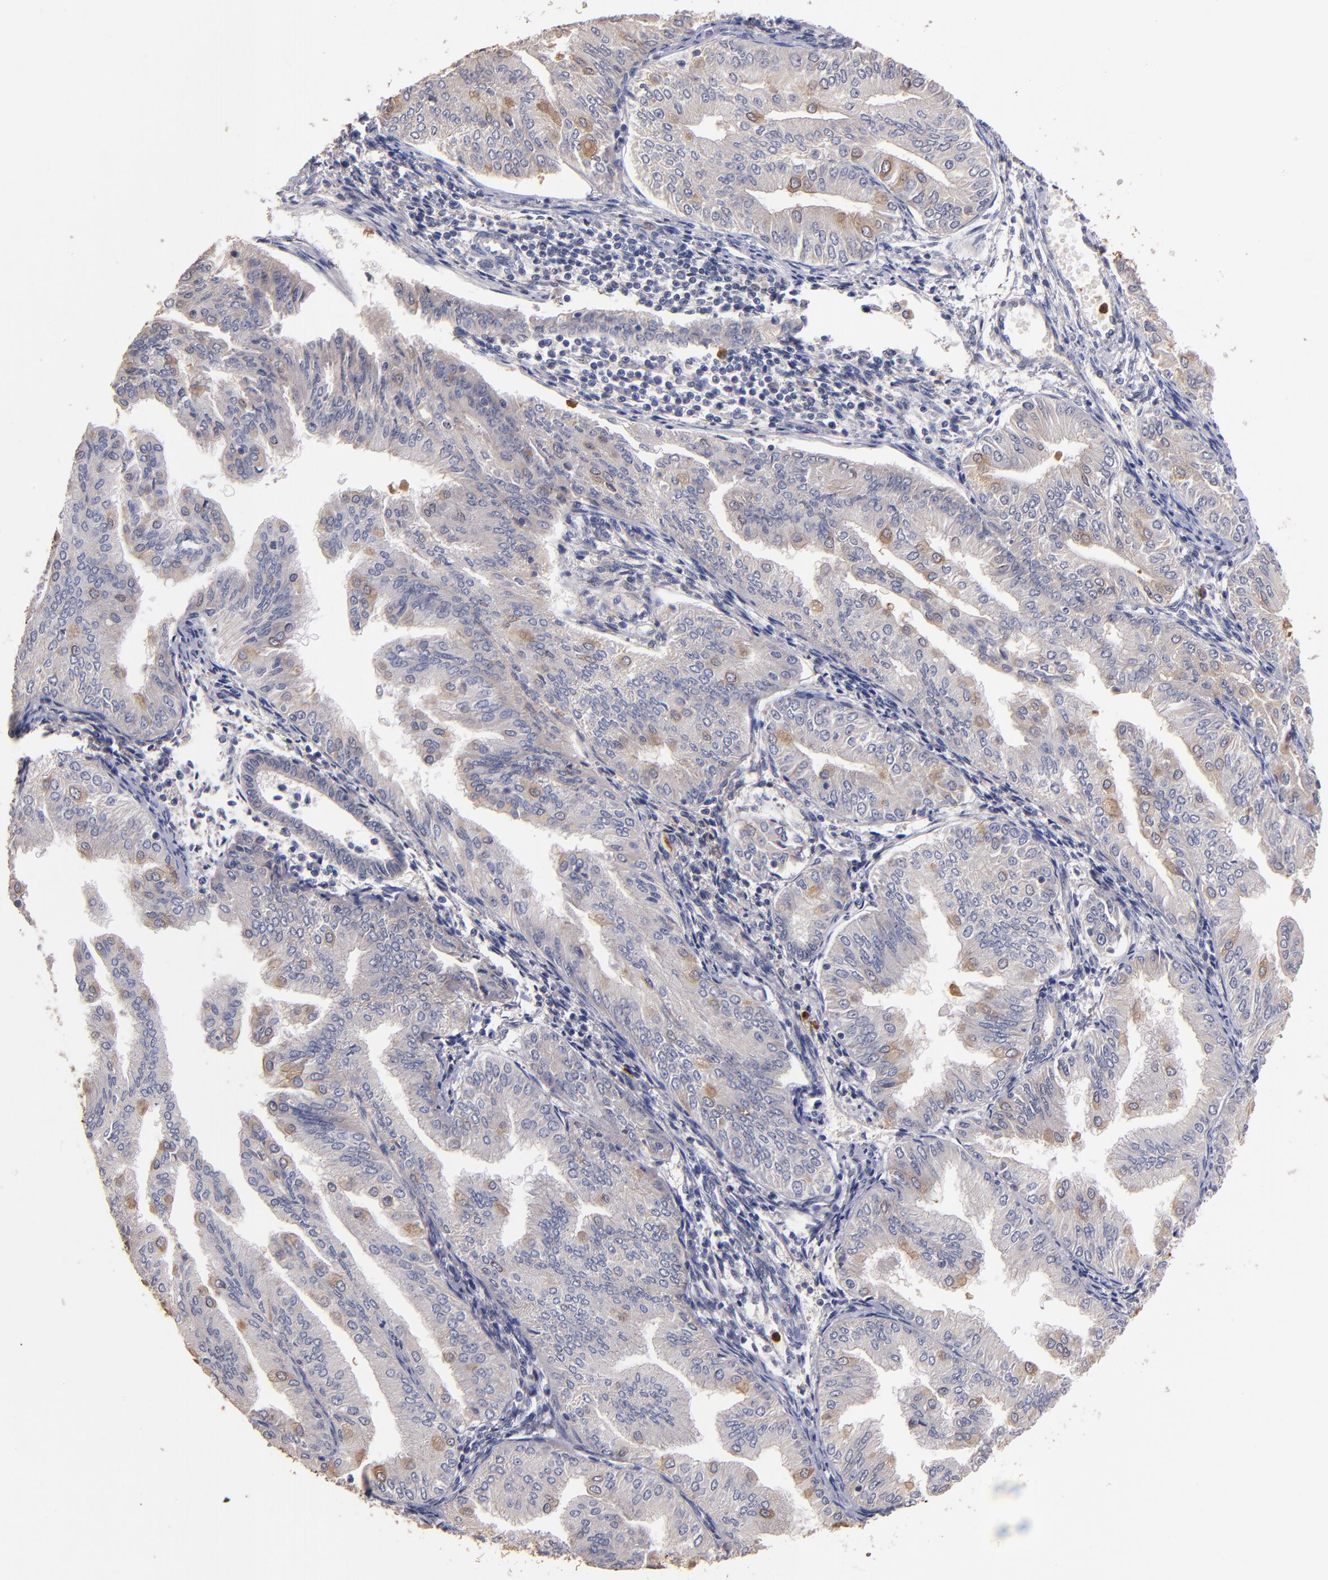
{"staining": {"intensity": "weak", "quantity": ">75%", "location": "cytoplasmic/membranous"}, "tissue": "endometrial cancer", "cell_type": "Tumor cells", "image_type": "cancer", "snomed": [{"axis": "morphology", "description": "Adenocarcinoma, NOS"}, {"axis": "topography", "description": "Endometrium"}], "caption": "Immunohistochemical staining of endometrial adenocarcinoma reveals weak cytoplasmic/membranous protein positivity in about >75% of tumor cells. (brown staining indicates protein expression, while blue staining denotes nuclei).", "gene": "TTLL12", "patient": {"sex": "female", "age": 53}}